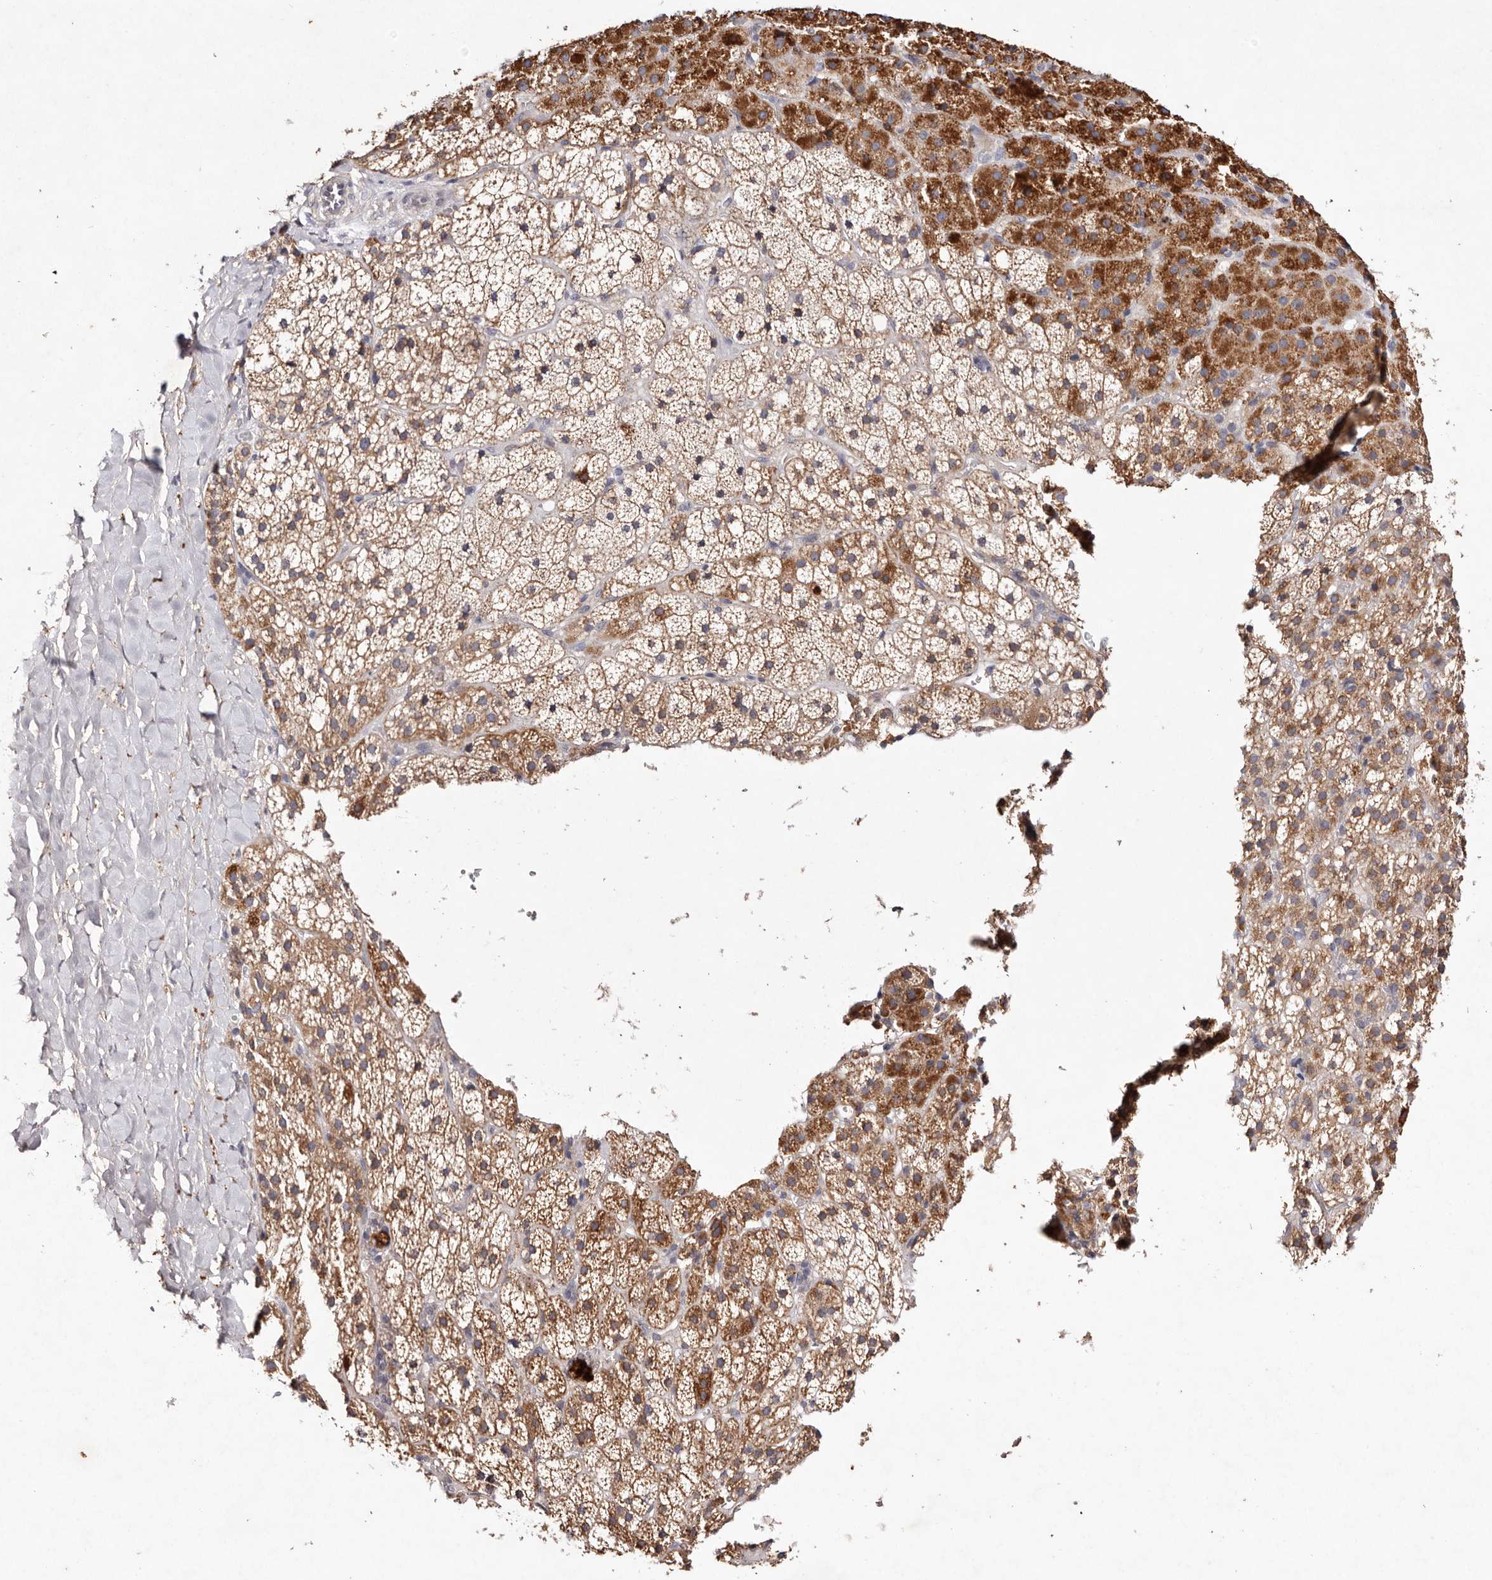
{"staining": {"intensity": "moderate", "quantity": ">75%", "location": "cytoplasmic/membranous"}, "tissue": "adrenal gland", "cell_type": "Glandular cells", "image_type": "normal", "snomed": [{"axis": "morphology", "description": "Normal tissue, NOS"}, {"axis": "topography", "description": "Adrenal gland"}], "caption": "Adrenal gland stained with a protein marker shows moderate staining in glandular cells.", "gene": "TSC2", "patient": {"sex": "female", "age": 59}}